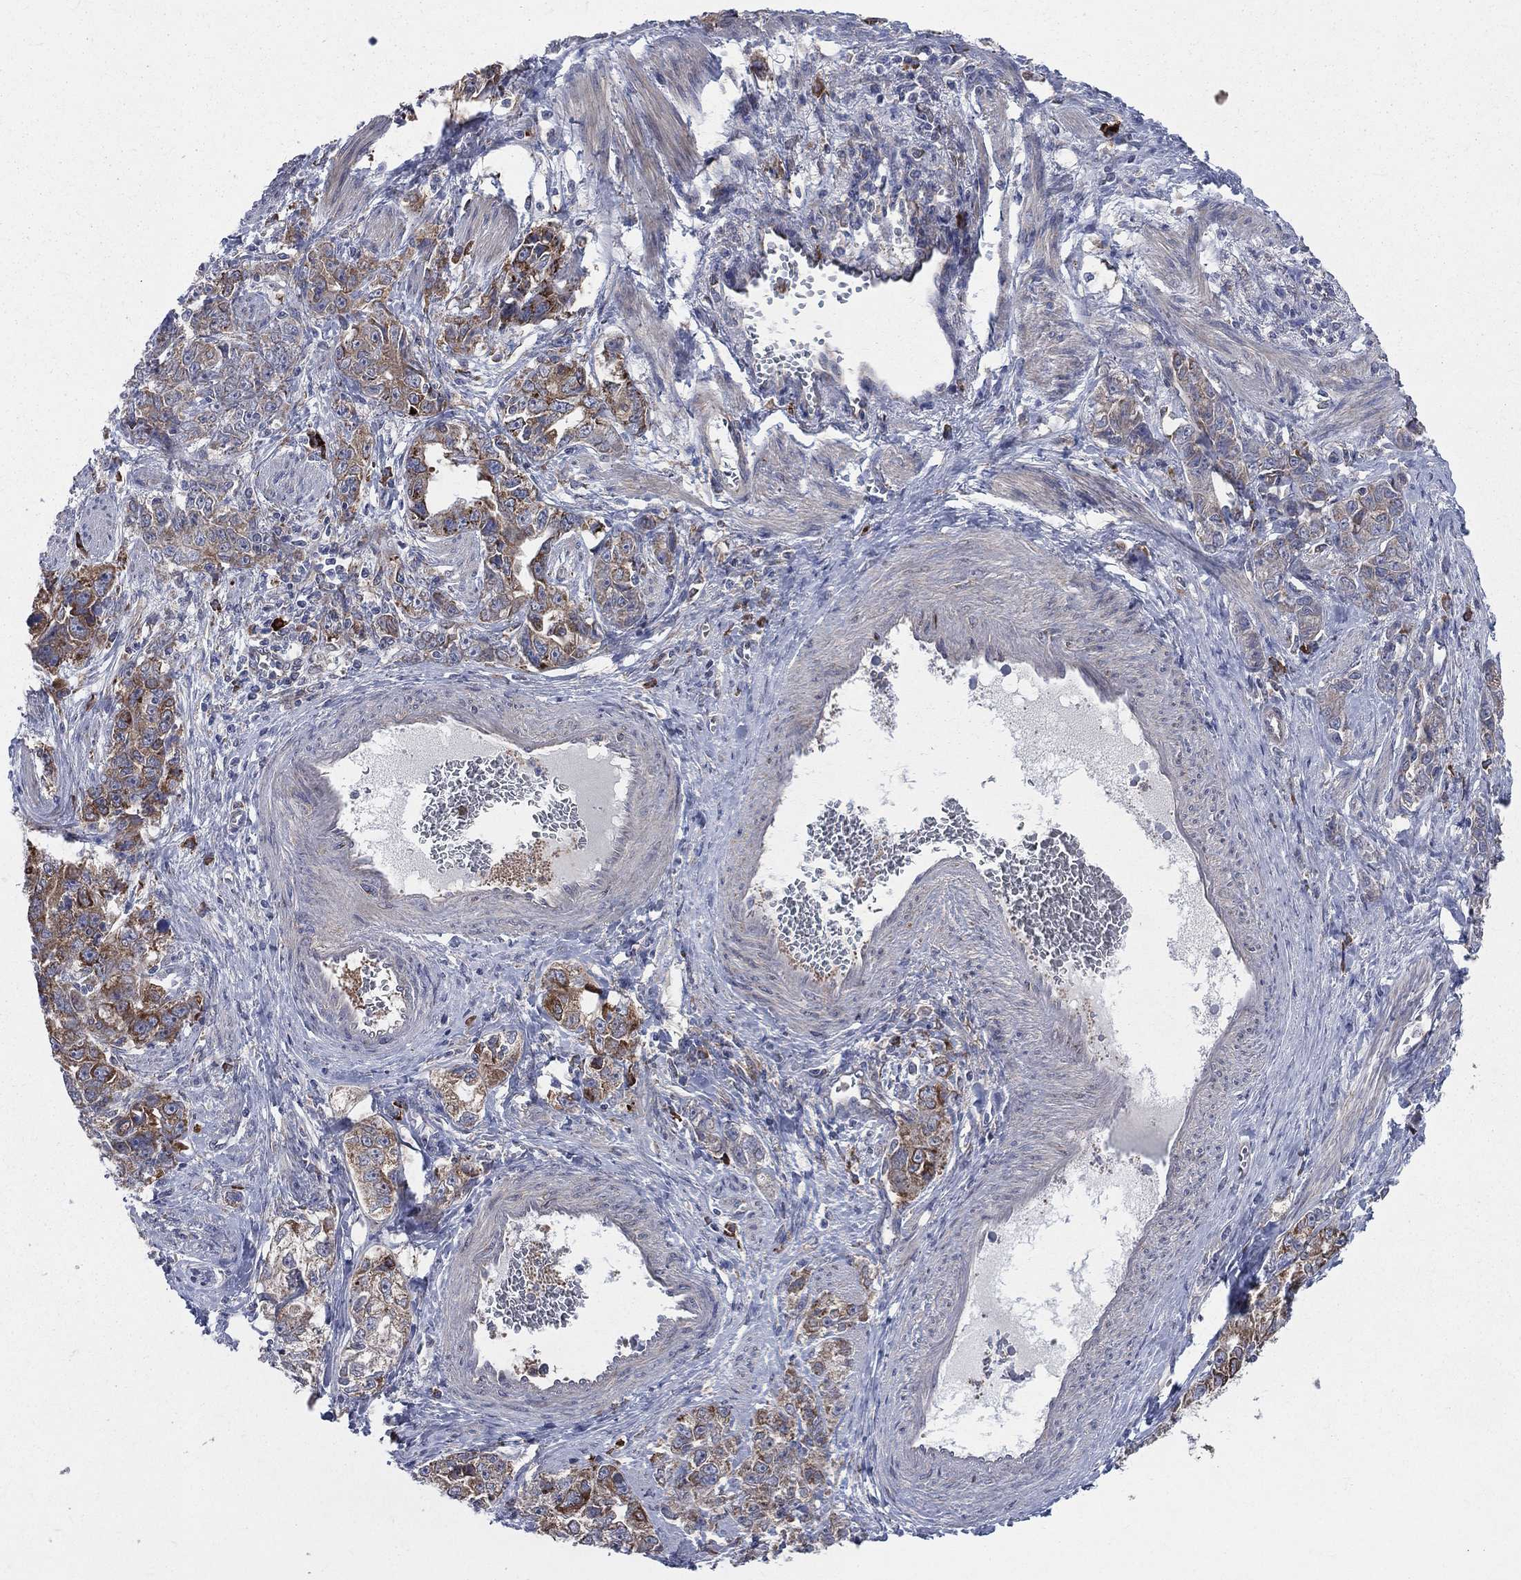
{"staining": {"intensity": "moderate", "quantity": ">75%", "location": "cytoplasmic/membranous"}, "tissue": "ovarian cancer", "cell_type": "Tumor cells", "image_type": "cancer", "snomed": [{"axis": "morphology", "description": "Cystadenocarcinoma, serous, NOS"}, {"axis": "topography", "description": "Ovary"}], "caption": "Ovarian cancer was stained to show a protein in brown. There is medium levels of moderate cytoplasmic/membranous staining in about >75% of tumor cells.", "gene": "CCDC159", "patient": {"sex": "female", "age": 51}}